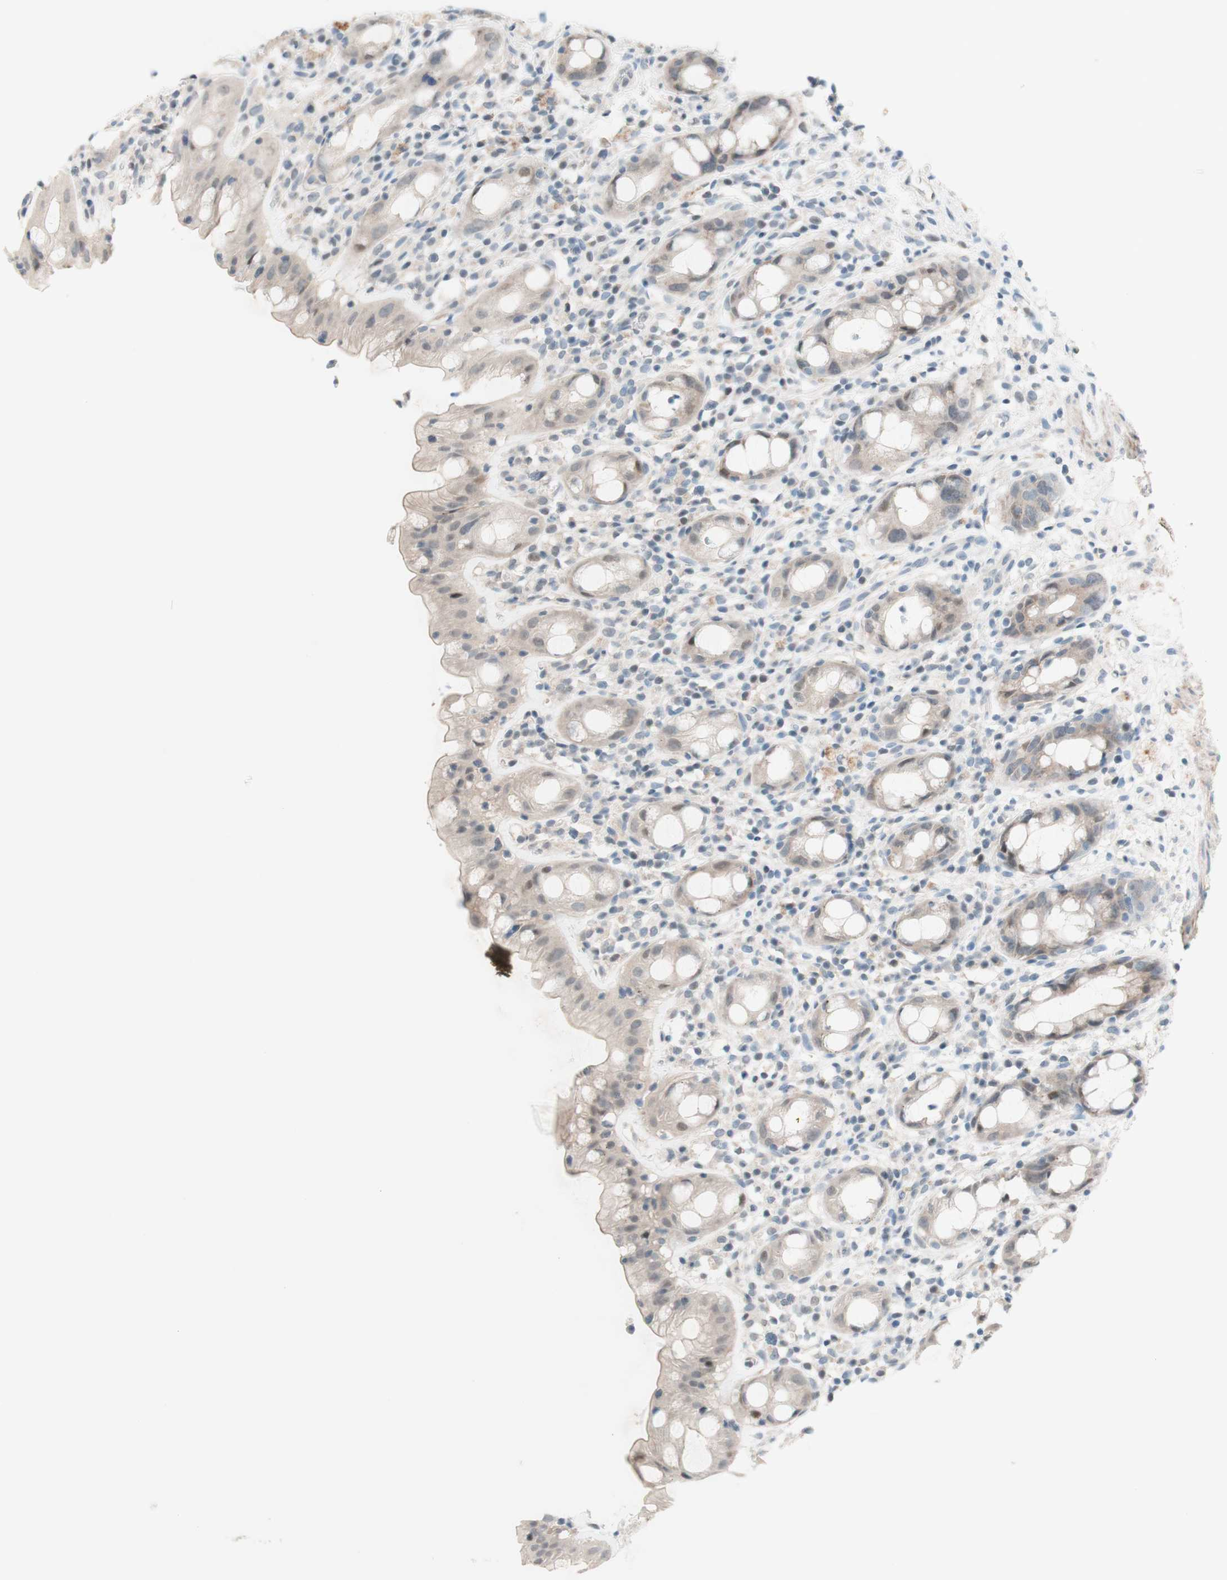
{"staining": {"intensity": "weak", "quantity": ">75%", "location": "nuclear"}, "tissue": "rectum", "cell_type": "Glandular cells", "image_type": "normal", "snomed": [{"axis": "morphology", "description": "Normal tissue, NOS"}, {"axis": "topography", "description": "Rectum"}], "caption": "About >75% of glandular cells in unremarkable rectum exhibit weak nuclear protein positivity as visualized by brown immunohistochemical staining.", "gene": "JPH1", "patient": {"sex": "male", "age": 44}}